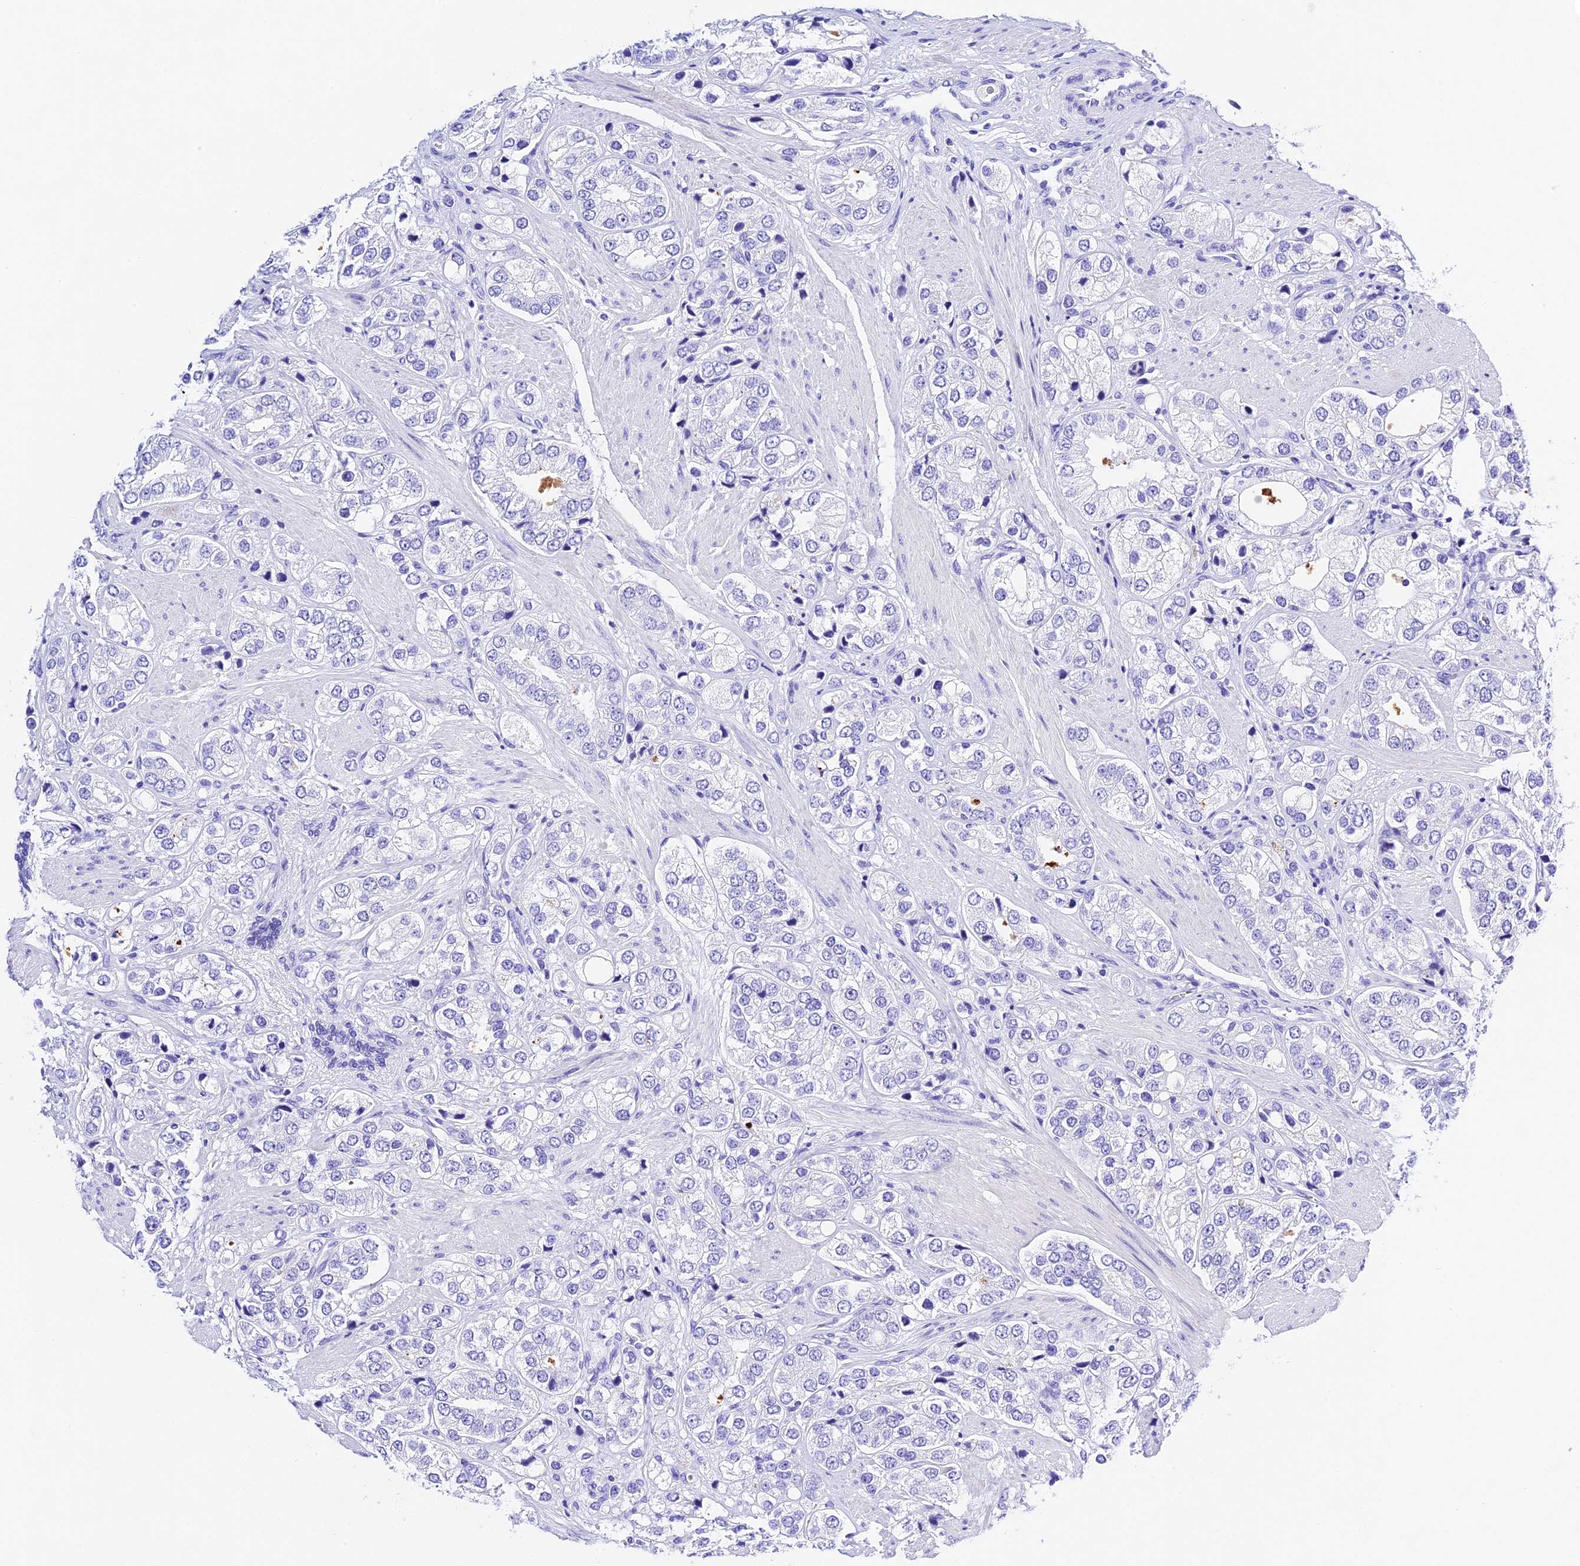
{"staining": {"intensity": "negative", "quantity": "none", "location": "none"}, "tissue": "prostate cancer", "cell_type": "Tumor cells", "image_type": "cancer", "snomed": [{"axis": "morphology", "description": "Adenocarcinoma, High grade"}, {"axis": "topography", "description": "Prostate"}], "caption": "A high-resolution photomicrograph shows immunohistochemistry (IHC) staining of prostate cancer, which exhibits no significant expression in tumor cells.", "gene": "PSG11", "patient": {"sex": "male", "age": 50}}